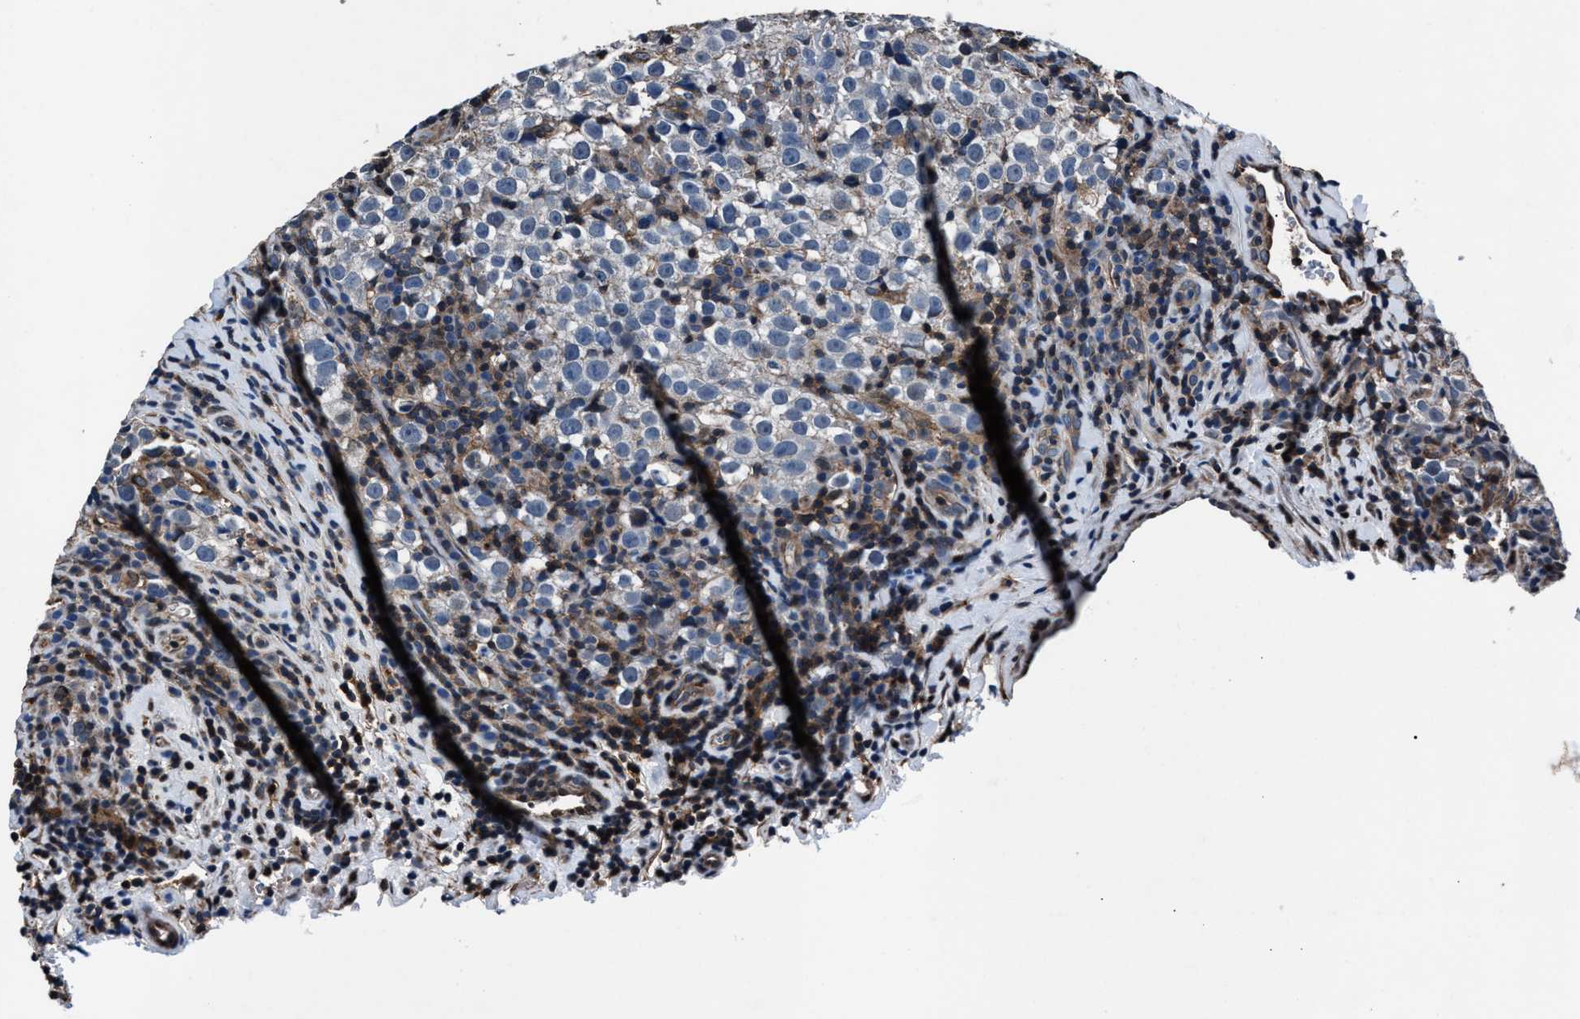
{"staining": {"intensity": "negative", "quantity": "none", "location": "none"}, "tissue": "testis cancer", "cell_type": "Tumor cells", "image_type": "cancer", "snomed": [{"axis": "morphology", "description": "Normal tissue, NOS"}, {"axis": "morphology", "description": "Seminoma, NOS"}, {"axis": "topography", "description": "Testis"}], "caption": "A micrograph of human testis cancer is negative for staining in tumor cells.", "gene": "MFSD11", "patient": {"sex": "male", "age": 43}}